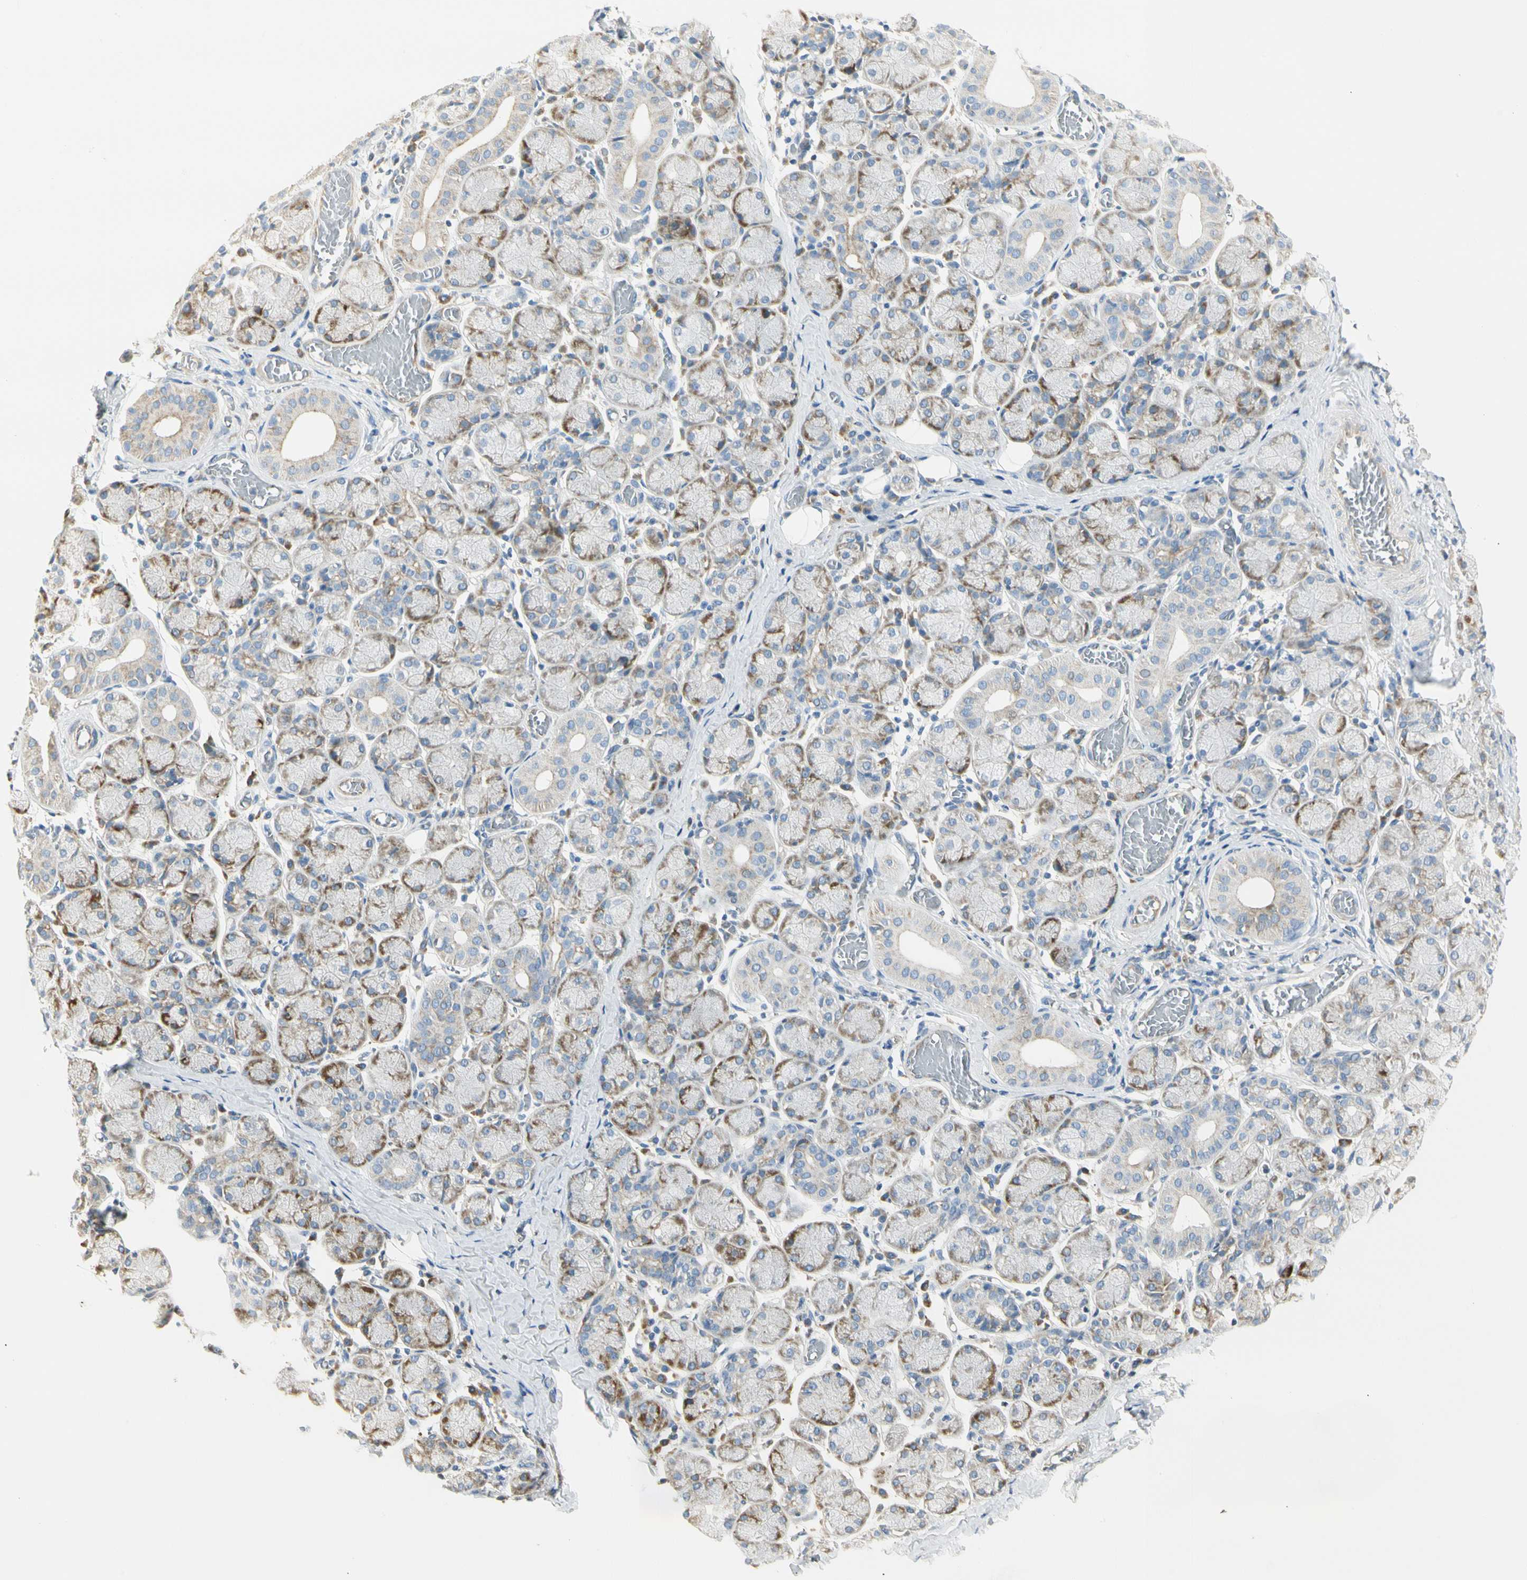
{"staining": {"intensity": "negative", "quantity": "none", "location": "none"}, "tissue": "salivary gland", "cell_type": "Glandular cells", "image_type": "normal", "snomed": [{"axis": "morphology", "description": "Normal tissue, NOS"}, {"axis": "topography", "description": "Salivary gland"}], "caption": "This is an IHC photomicrograph of normal human salivary gland. There is no positivity in glandular cells.", "gene": "TNFSF11", "patient": {"sex": "female", "age": 24}}